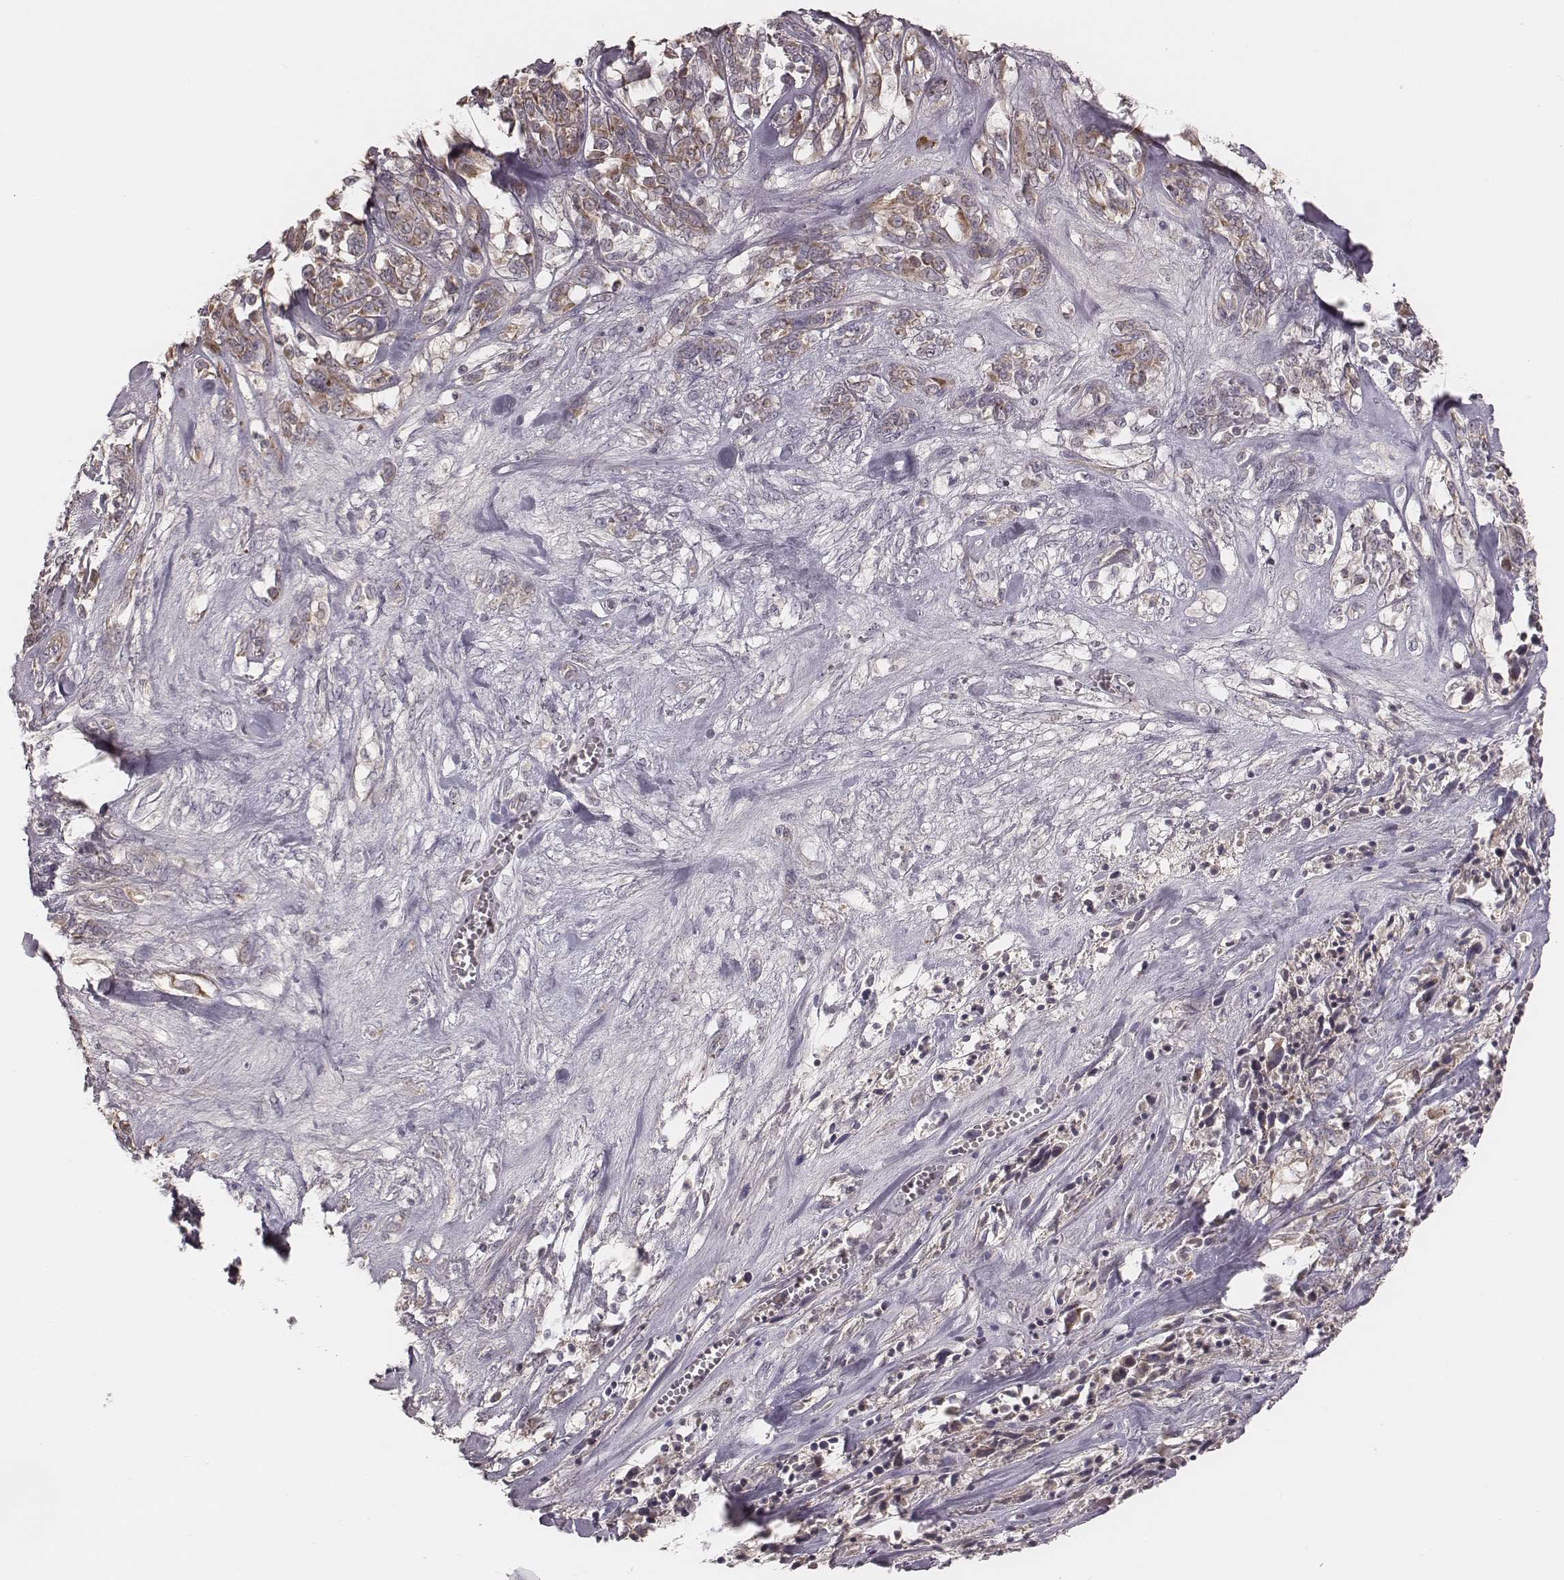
{"staining": {"intensity": "weak", "quantity": "25%-75%", "location": "cytoplasmic/membranous"}, "tissue": "melanoma", "cell_type": "Tumor cells", "image_type": "cancer", "snomed": [{"axis": "morphology", "description": "Malignant melanoma, NOS"}, {"axis": "topography", "description": "Skin"}], "caption": "Immunohistochemical staining of human melanoma displays weak cytoplasmic/membranous protein staining in about 25%-75% of tumor cells. The protein of interest is stained brown, and the nuclei are stained in blue (DAB IHC with brightfield microscopy, high magnification).", "gene": "MRPS27", "patient": {"sex": "female", "age": 91}}